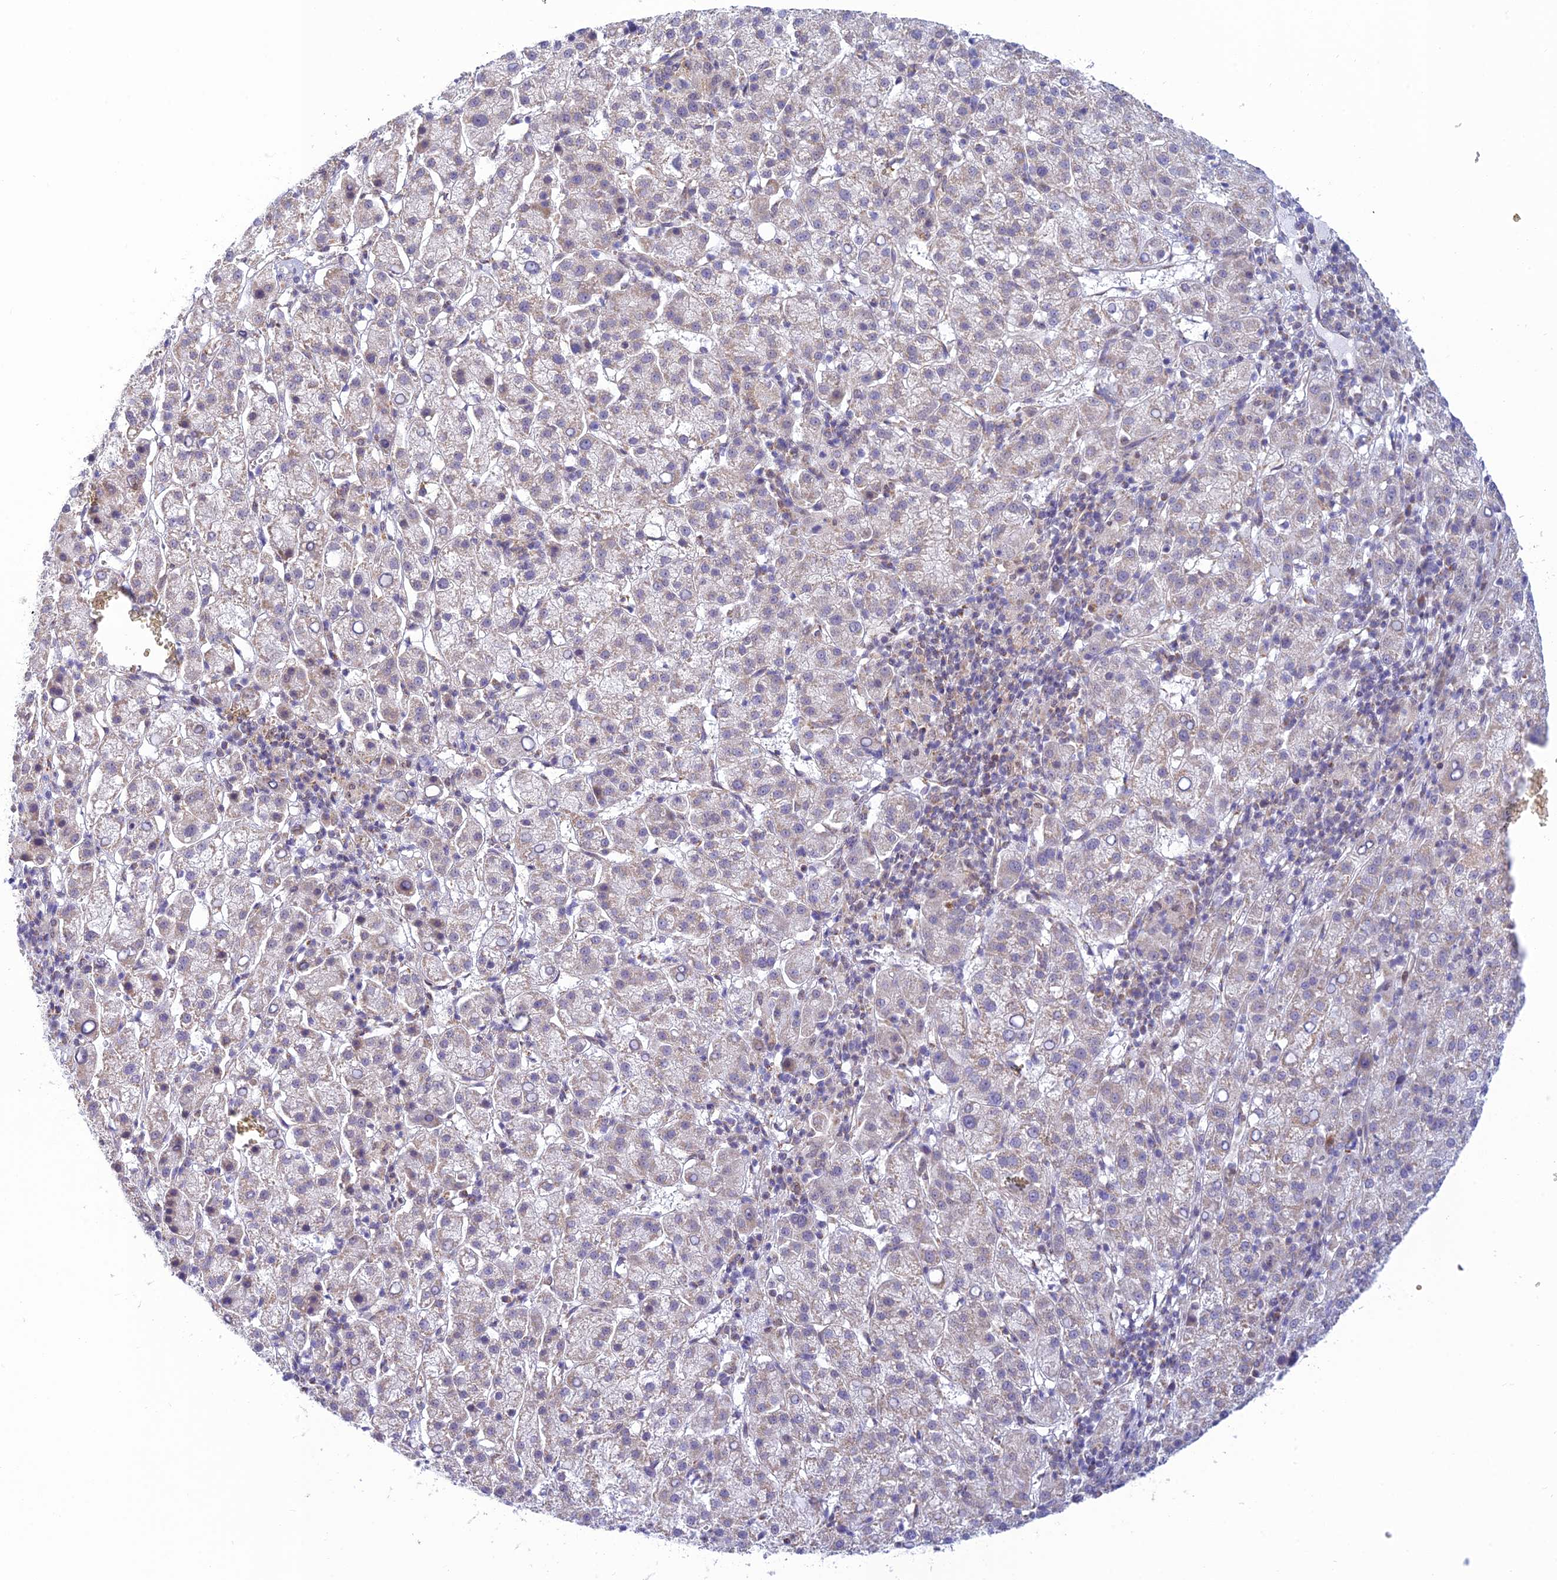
{"staining": {"intensity": "negative", "quantity": "none", "location": "none"}, "tissue": "liver cancer", "cell_type": "Tumor cells", "image_type": "cancer", "snomed": [{"axis": "morphology", "description": "Carcinoma, Hepatocellular, NOS"}, {"axis": "topography", "description": "Liver"}], "caption": "Immunohistochemical staining of human hepatocellular carcinoma (liver) reveals no significant expression in tumor cells. The staining is performed using DAB brown chromogen with nuclei counter-stained in using hematoxylin.", "gene": "HOOK2", "patient": {"sex": "female", "age": 58}}